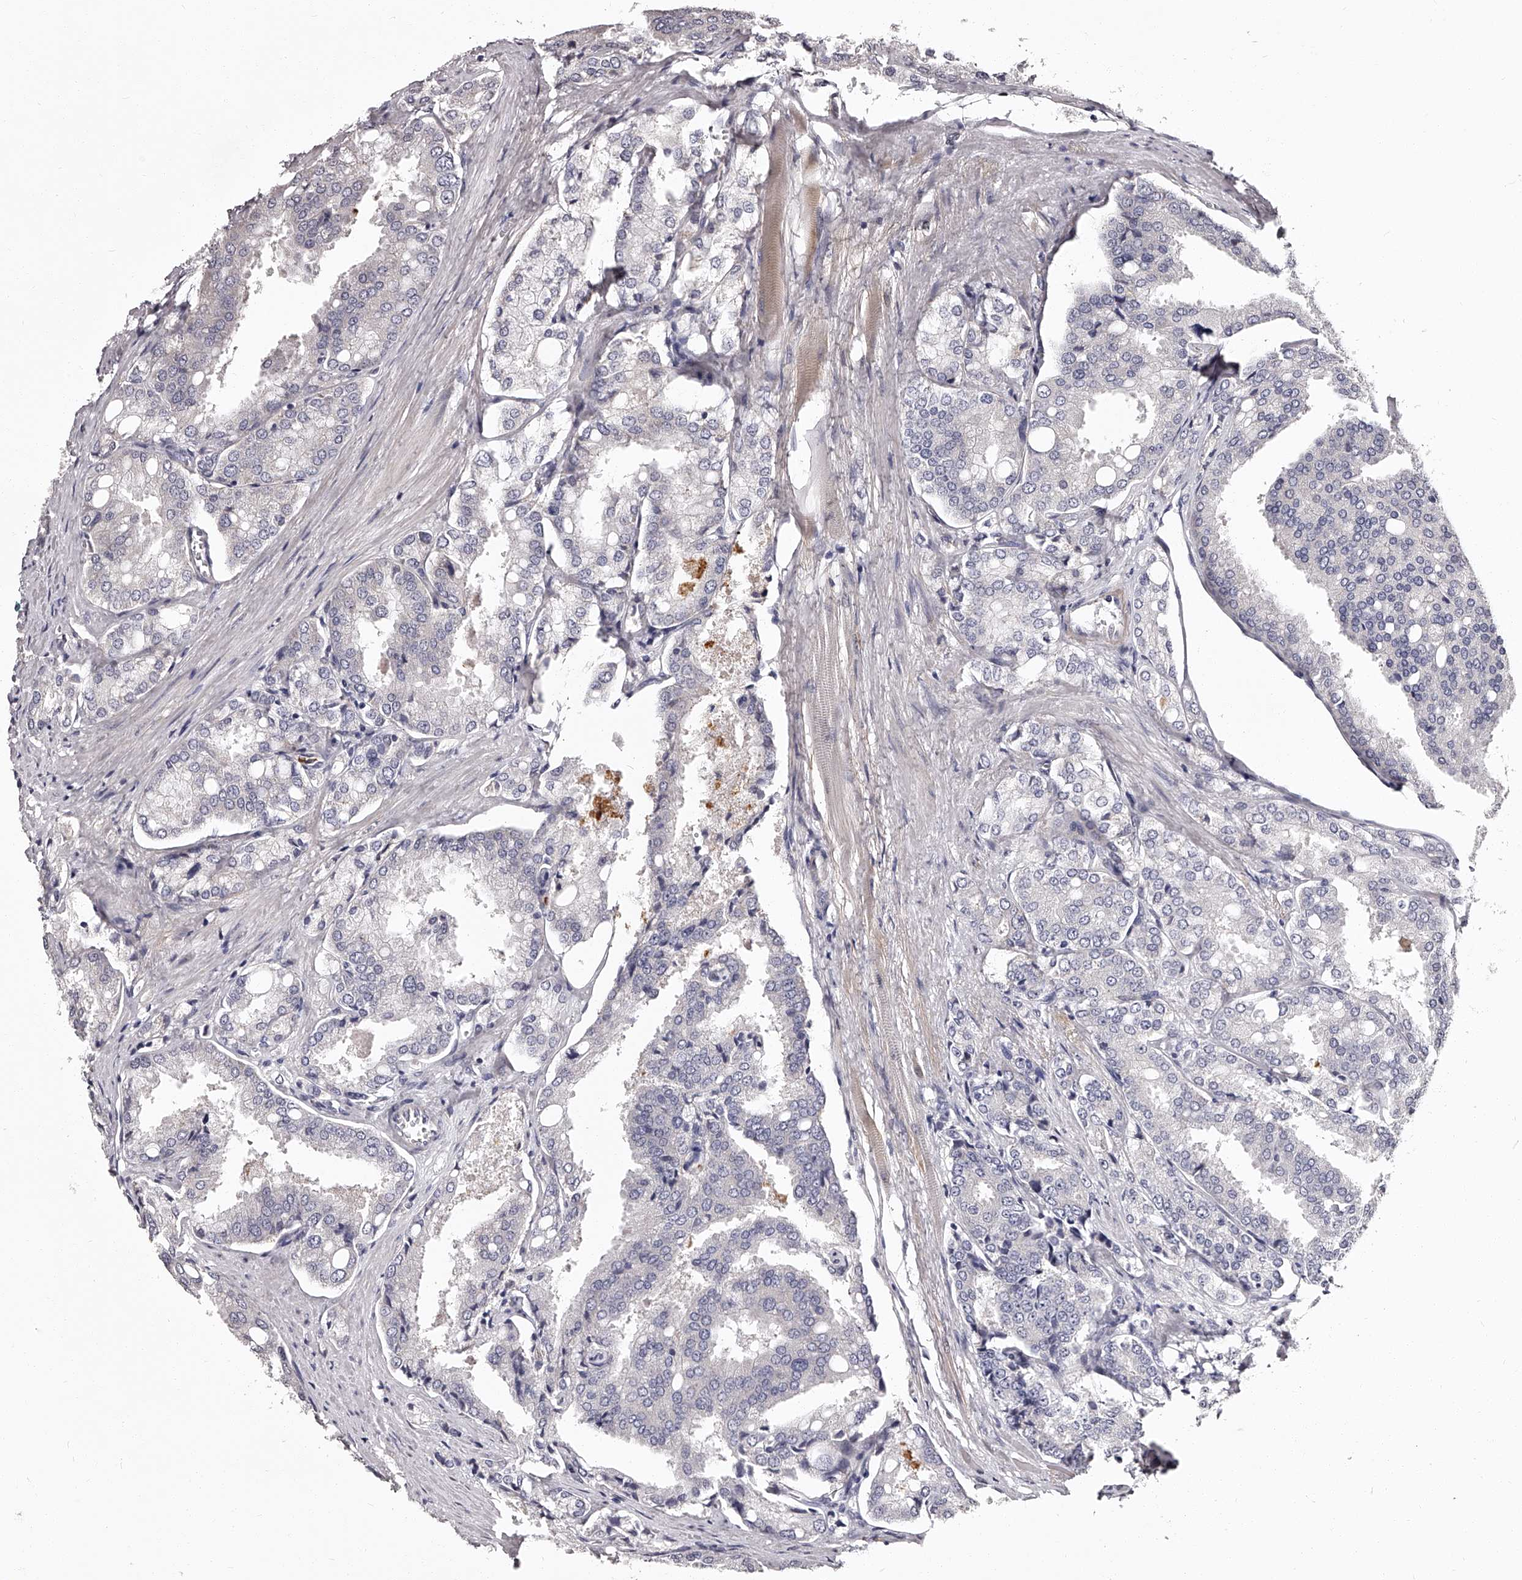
{"staining": {"intensity": "negative", "quantity": "none", "location": "none"}, "tissue": "prostate cancer", "cell_type": "Tumor cells", "image_type": "cancer", "snomed": [{"axis": "morphology", "description": "Adenocarcinoma, High grade"}, {"axis": "topography", "description": "Prostate"}], "caption": "Immunohistochemical staining of human prostate cancer reveals no significant expression in tumor cells.", "gene": "RSC1A1", "patient": {"sex": "male", "age": 50}}